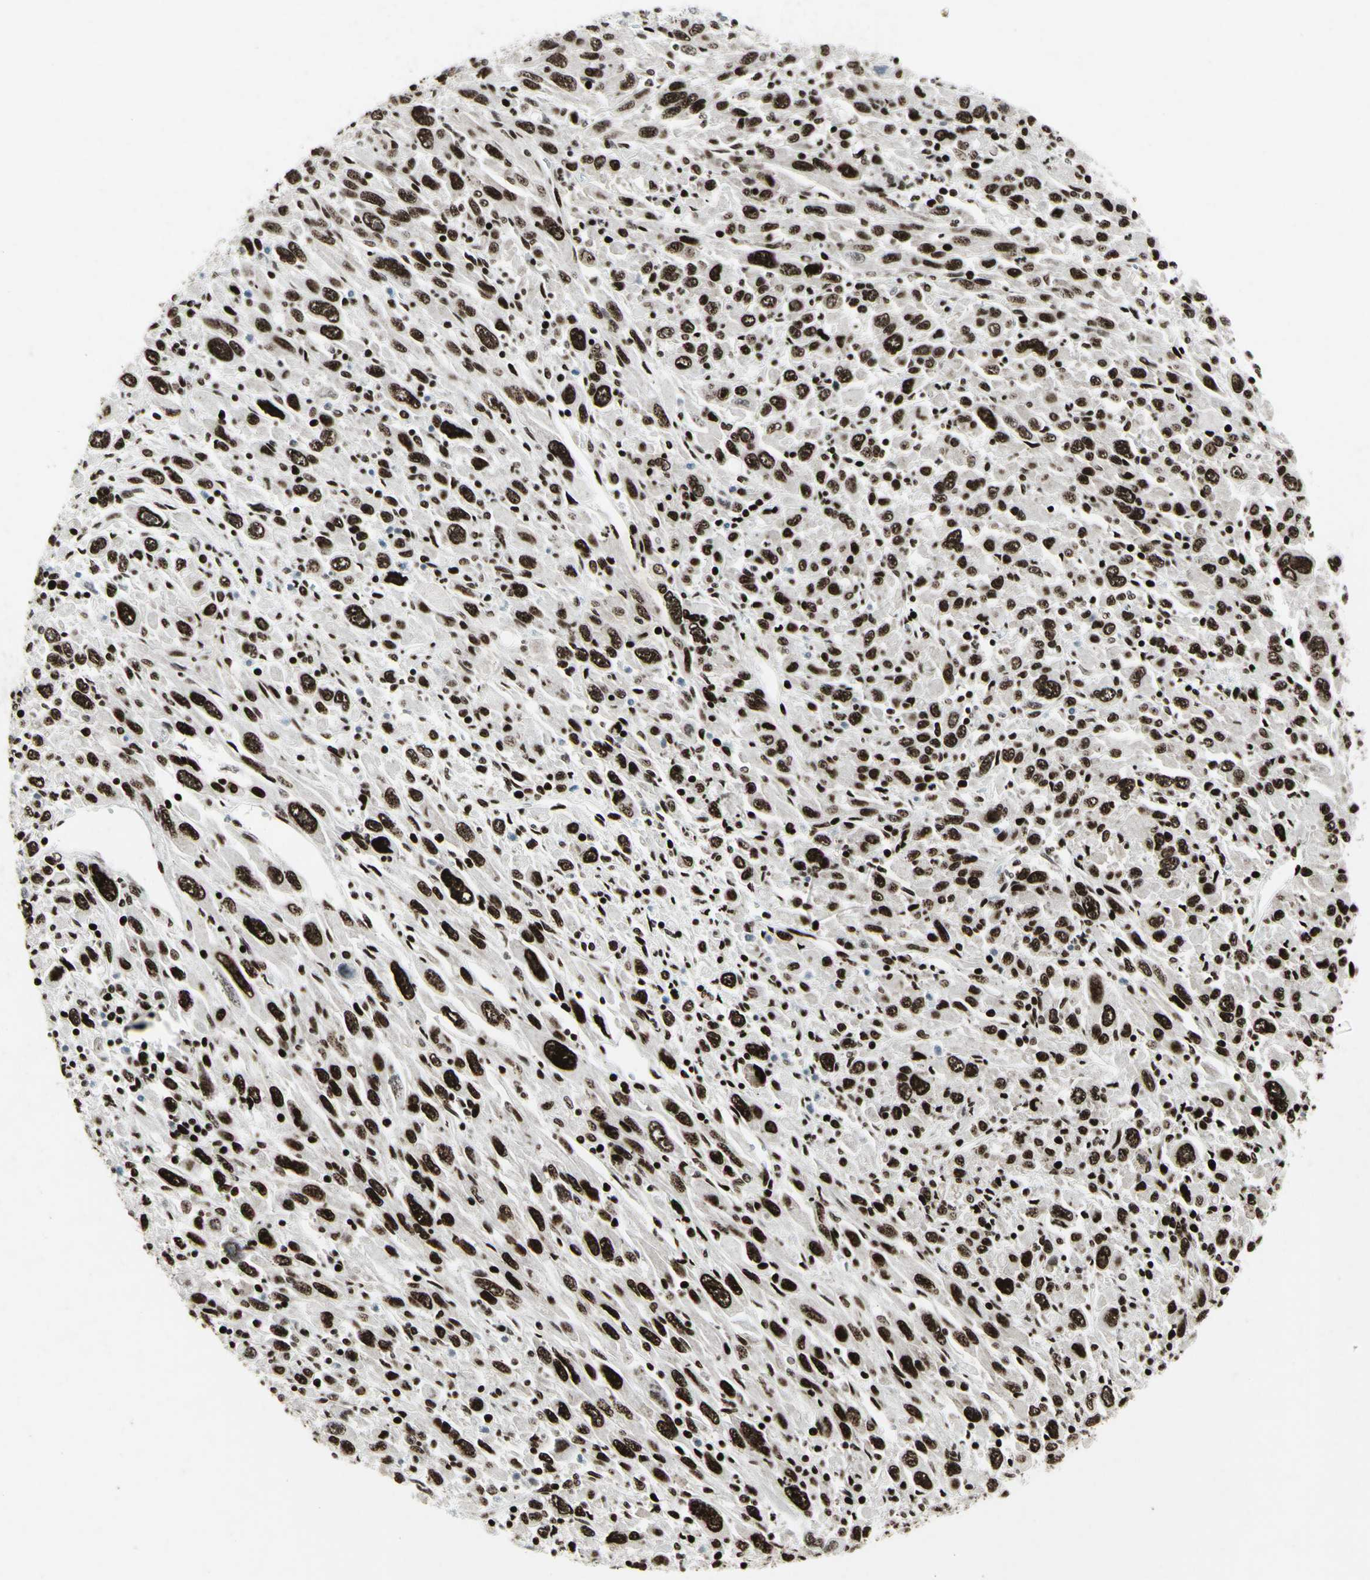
{"staining": {"intensity": "strong", "quantity": ">75%", "location": "nuclear"}, "tissue": "melanoma", "cell_type": "Tumor cells", "image_type": "cancer", "snomed": [{"axis": "morphology", "description": "Malignant melanoma, Metastatic site"}, {"axis": "topography", "description": "Skin"}], "caption": "Immunohistochemical staining of human melanoma displays high levels of strong nuclear staining in approximately >75% of tumor cells. The protein is stained brown, and the nuclei are stained in blue (DAB IHC with brightfield microscopy, high magnification).", "gene": "U2AF2", "patient": {"sex": "female", "age": 56}}